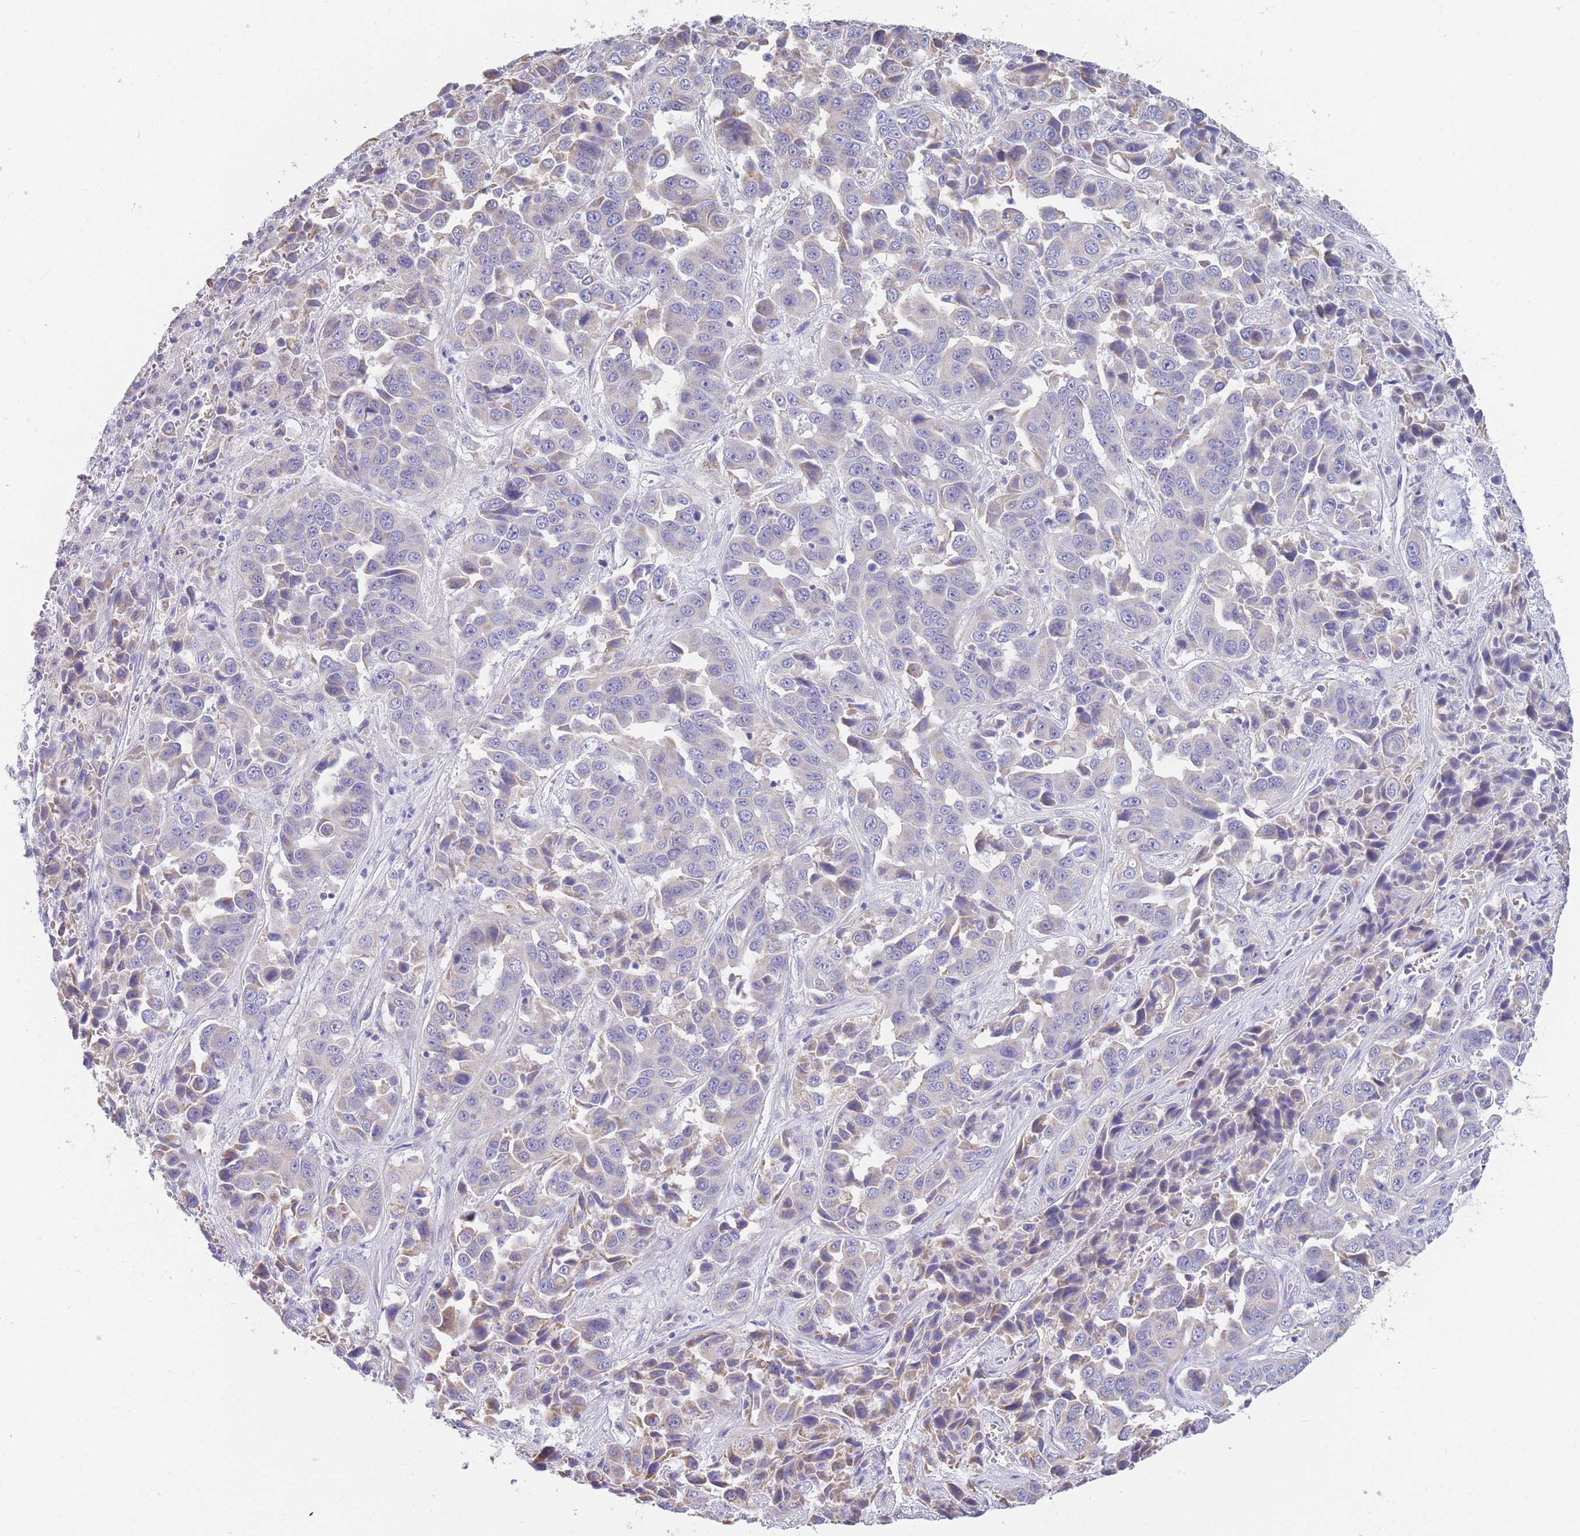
{"staining": {"intensity": "weak", "quantity": "<25%", "location": "cytoplasmic/membranous"}, "tissue": "liver cancer", "cell_type": "Tumor cells", "image_type": "cancer", "snomed": [{"axis": "morphology", "description": "Cholangiocarcinoma"}, {"axis": "topography", "description": "Liver"}], "caption": "A micrograph of human liver cholangiocarcinoma is negative for staining in tumor cells.", "gene": "DHRS11", "patient": {"sex": "female", "age": 52}}